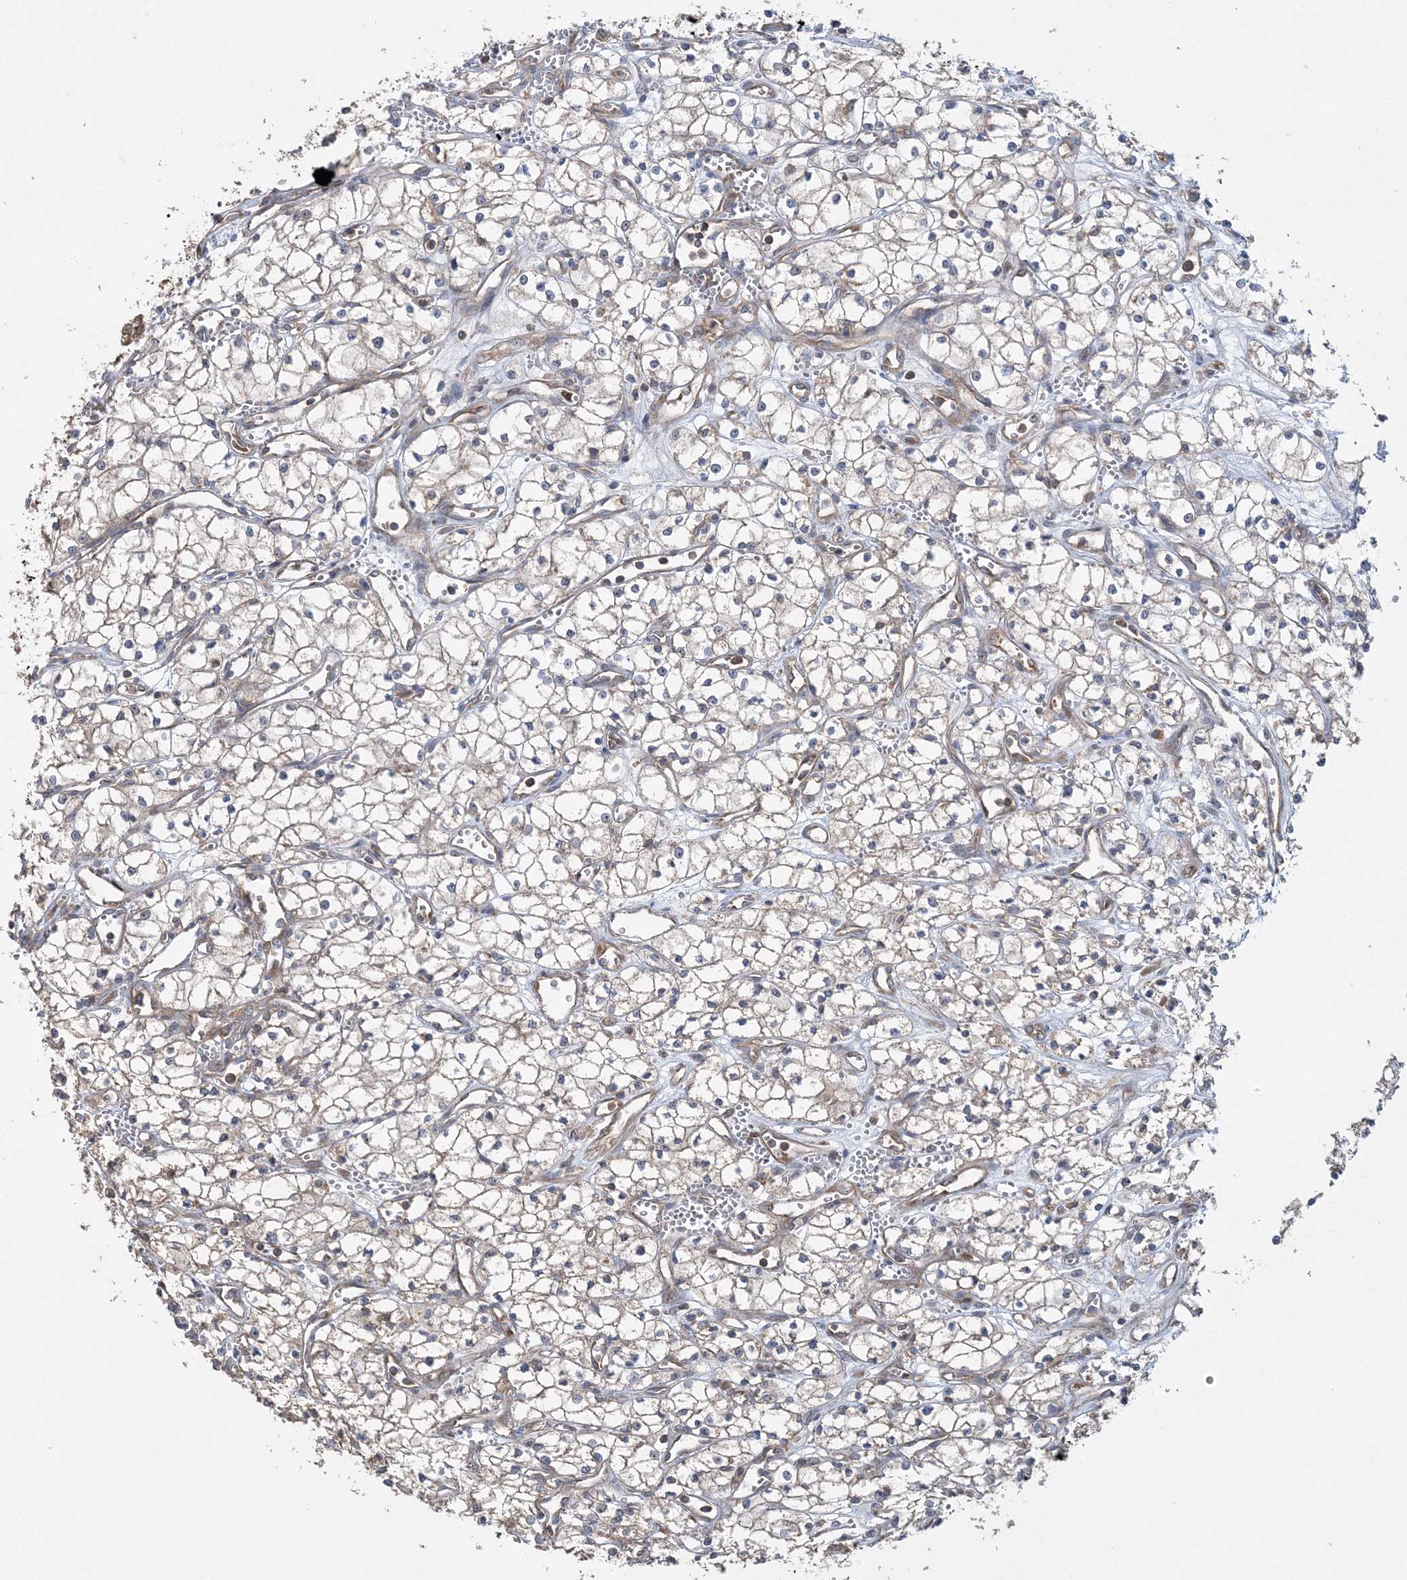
{"staining": {"intensity": "weak", "quantity": "<25%", "location": "cytoplasmic/membranous"}, "tissue": "renal cancer", "cell_type": "Tumor cells", "image_type": "cancer", "snomed": [{"axis": "morphology", "description": "Adenocarcinoma, NOS"}, {"axis": "topography", "description": "Kidney"}], "caption": "IHC of renal cancer displays no expression in tumor cells. (DAB (3,3'-diaminobenzidine) IHC with hematoxylin counter stain).", "gene": "ACAP2", "patient": {"sex": "male", "age": 59}}